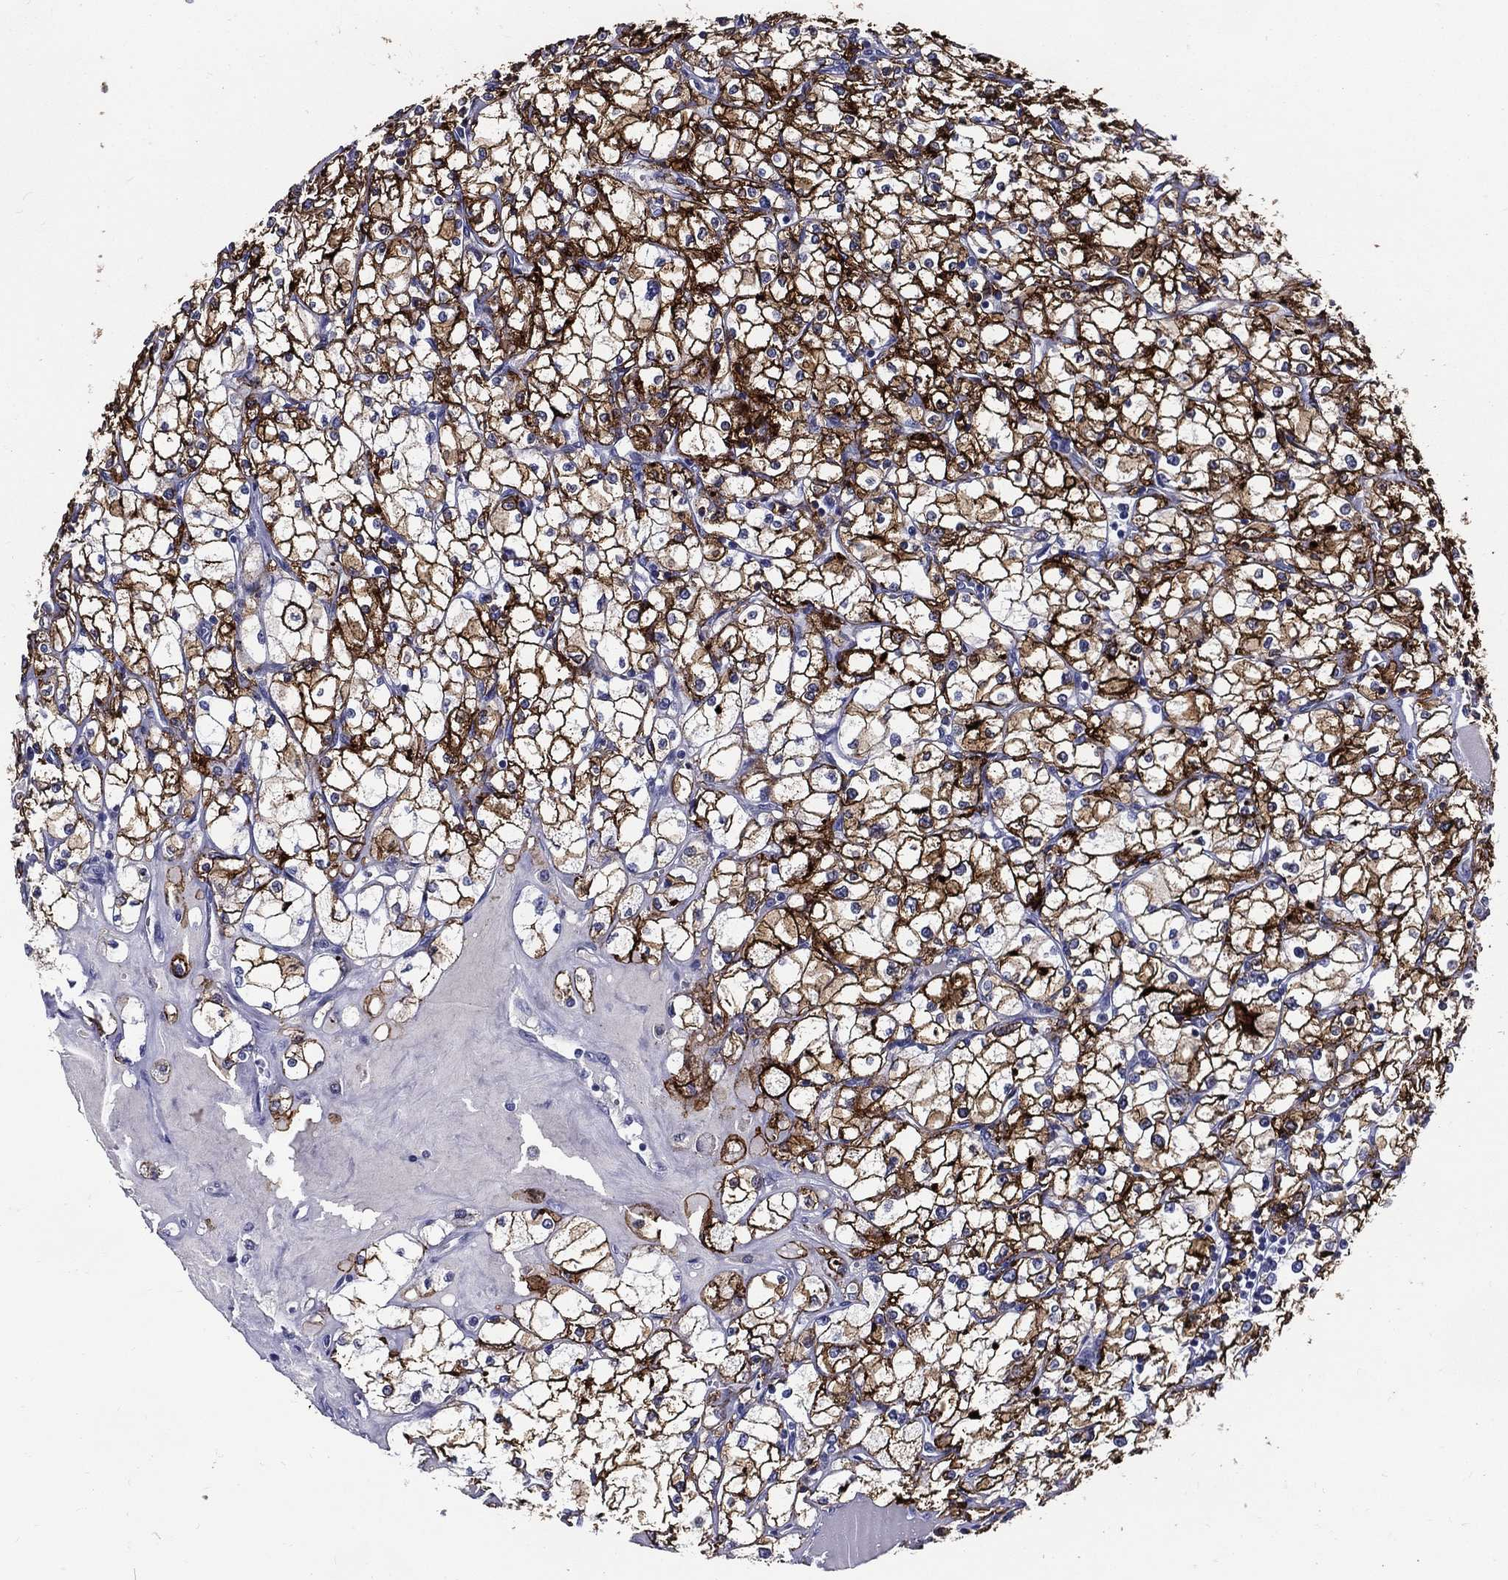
{"staining": {"intensity": "strong", "quantity": "25%-75%", "location": "cytoplasmic/membranous"}, "tissue": "renal cancer", "cell_type": "Tumor cells", "image_type": "cancer", "snomed": [{"axis": "morphology", "description": "Adenocarcinoma, NOS"}, {"axis": "topography", "description": "Kidney"}], "caption": "IHC staining of adenocarcinoma (renal), which displays high levels of strong cytoplasmic/membranous positivity in about 25%-75% of tumor cells indicating strong cytoplasmic/membranous protein positivity. The staining was performed using DAB (3,3'-diaminobenzidine) (brown) for protein detection and nuclei were counterstained in hematoxylin (blue).", "gene": "ACE2", "patient": {"sex": "male", "age": 67}}